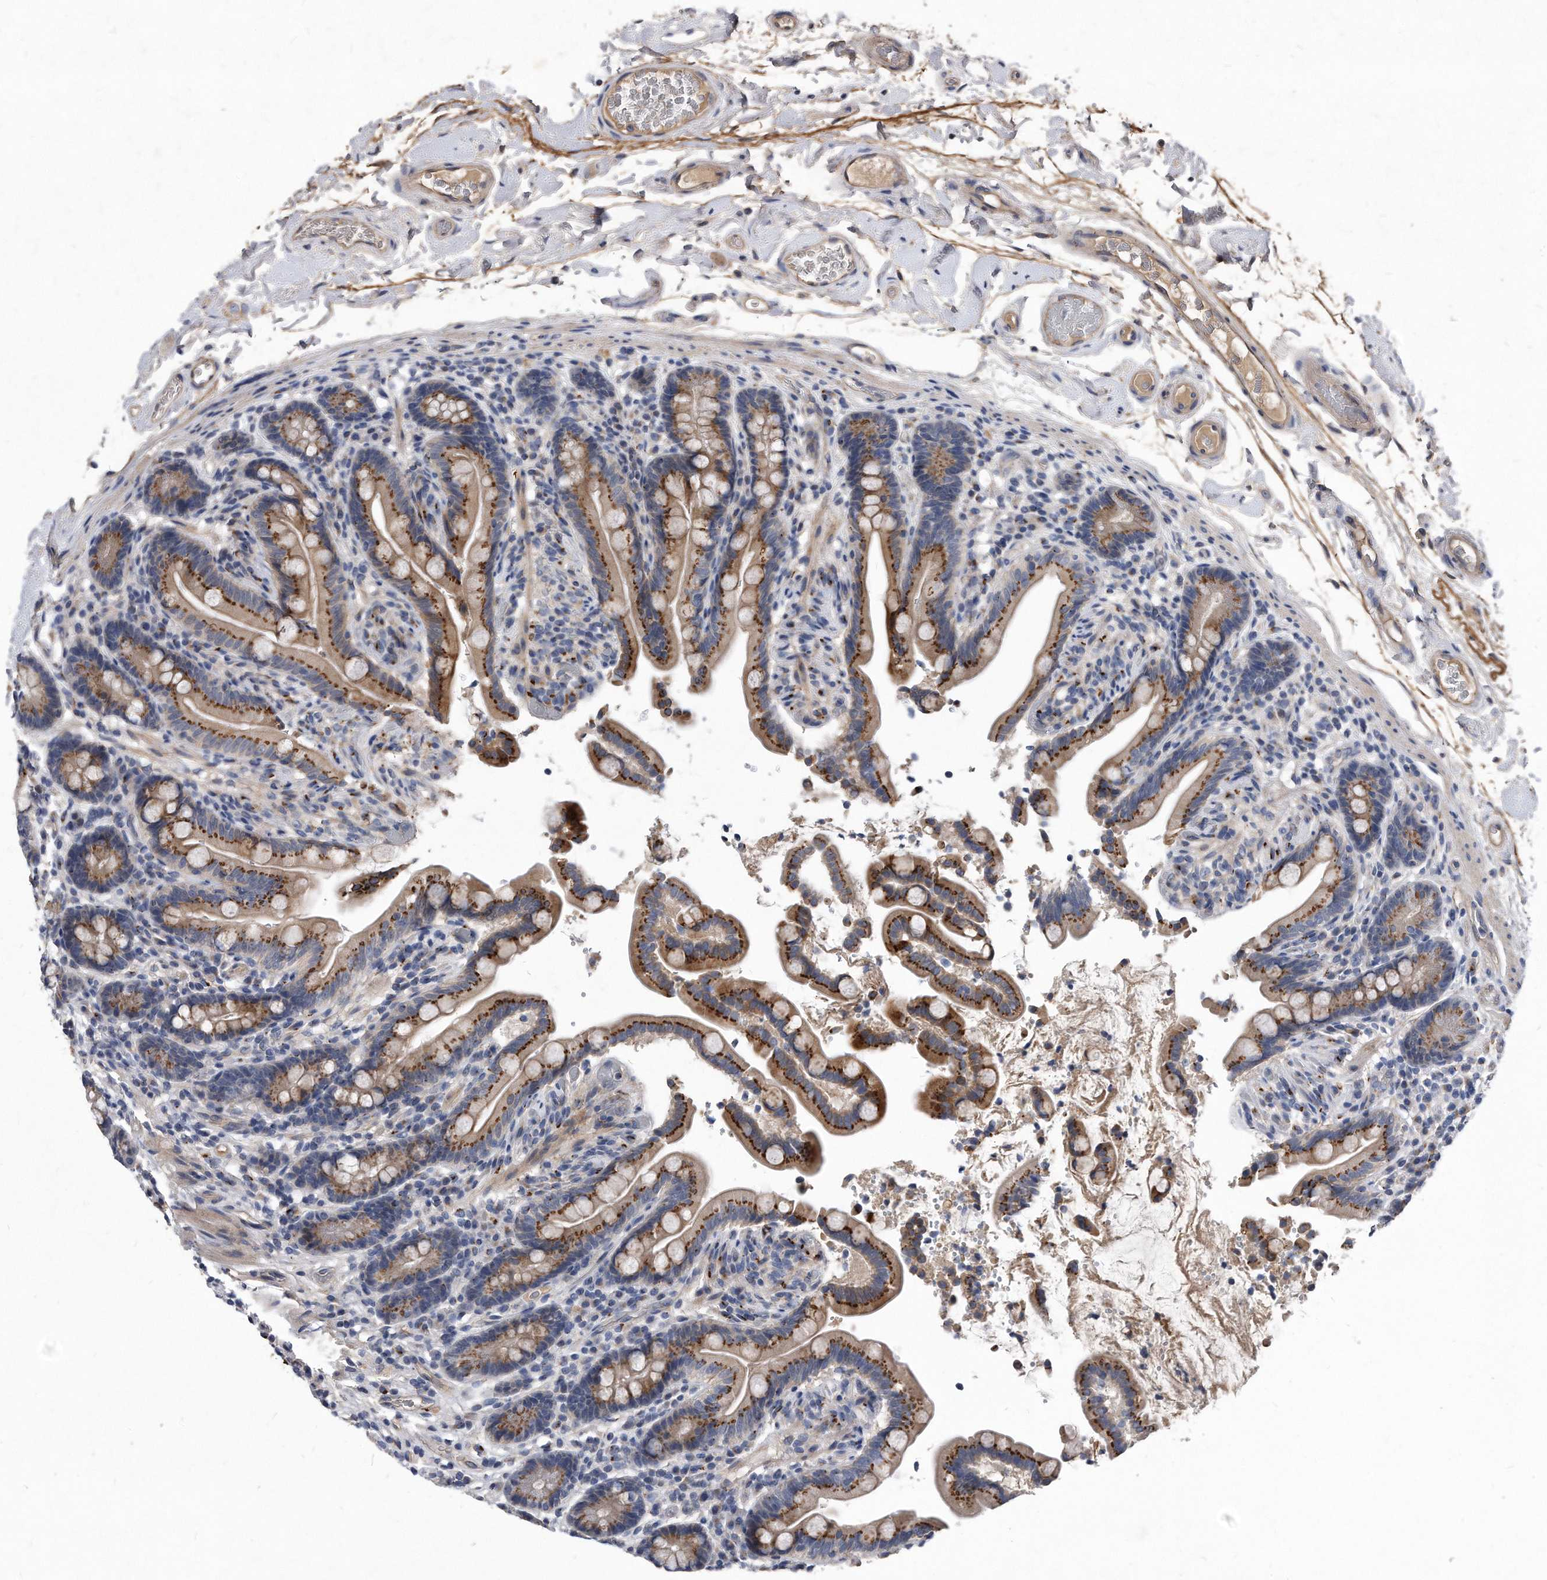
{"staining": {"intensity": "moderate", "quantity": ">75%", "location": "cytoplasmic/membranous"}, "tissue": "colon", "cell_type": "Endothelial cells", "image_type": "normal", "snomed": [{"axis": "morphology", "description": "Normal tissue, NOS"}, {"axis": "topography", "description": "Smooth muscle"}, {"axis": "topography", "description": "Colon"}], "caption": "Protein positivity by IHC demonstrates moderate cytoplasmic/membranous positivity in about >75% of endothelial cells in unremarkable colon. The staining was performed using DAB (3,3'-diaminobenzidine) to visualize the protein expression in brown, while the nuclei were stained in blue with hematoxylin (Magnification: 20x).", "gene": "MGAT4A", "patient": {"sex": "male", "age": 73}}